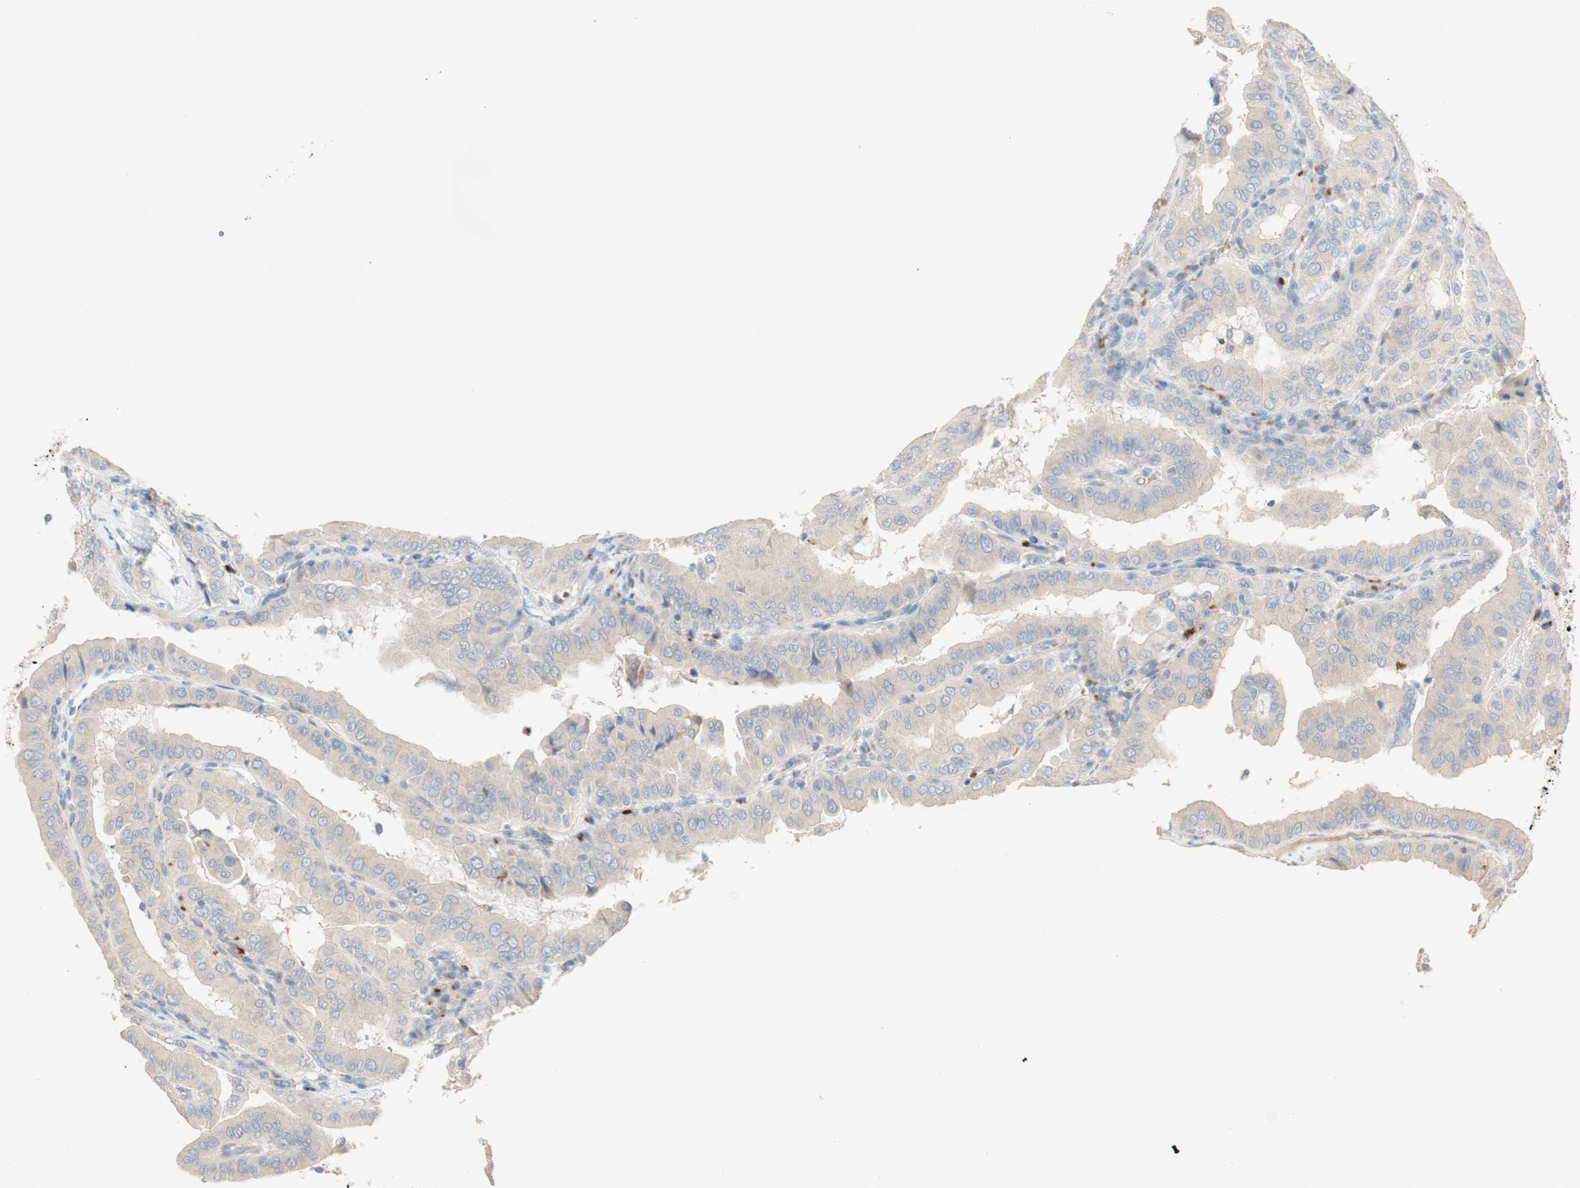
{"staining": {"intensity": "negative", "quantity": "none", "location": "none"}, "tissue": "thyroid cancer", "cell_type": "Tumor cells", "image_type": "cancer", "snomed": [{"axis": "morphology", "description": "Papillary adenocarcinoma, NOS"}, {"axis": "topography", "description": "Thyroid gland"}], "caption": "An immunohistochemistry (IHC) image of thyroid cancer (papillary adenocarcinoma) is shown. There is no staining in tumor cells of thyroid cancer (papillary adenocarcinoma). (Brightfield microscopy of DAB IHC at high magnification).", "gene": "MANEA", "patient": {"sex": "male", "age": 33}}